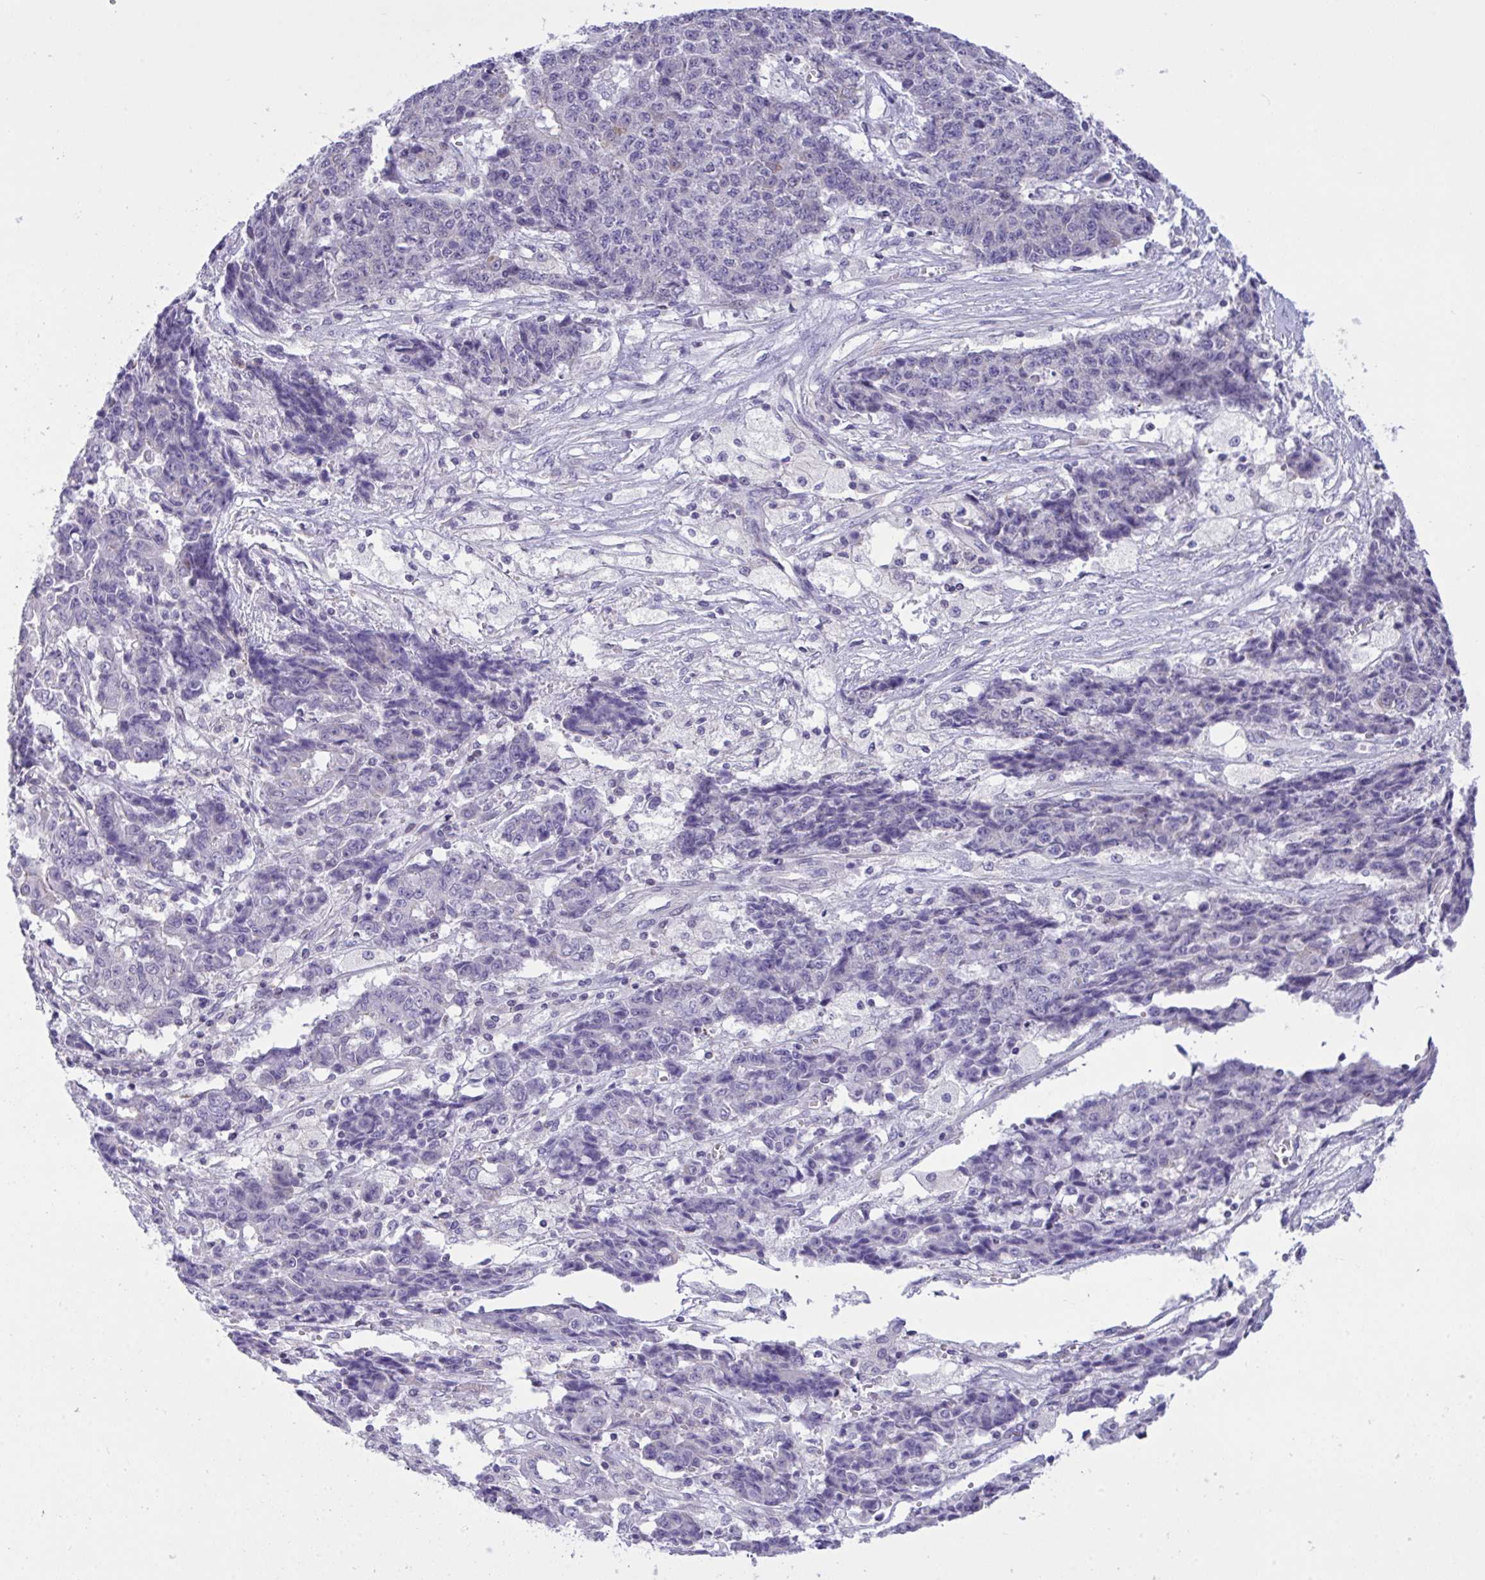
{"staining": {"intensity": "negative", "quantity": "none", "location": "none"}, "tissue": "ovarian cancer", "cell_type": "Tumor cells", "image_type": "cancer", "snomed": [{"axis": "morphology", "description": "Carcinoma, endometroid"}, {"axis": "topography", "description": "Ovary"}], "caption": "IHC of human ovarian cancer (endometroid carcinoma) shows no expression in tumor cells.", "gene": "WDR97", "patient": {"sex": "female", "age": 42}}